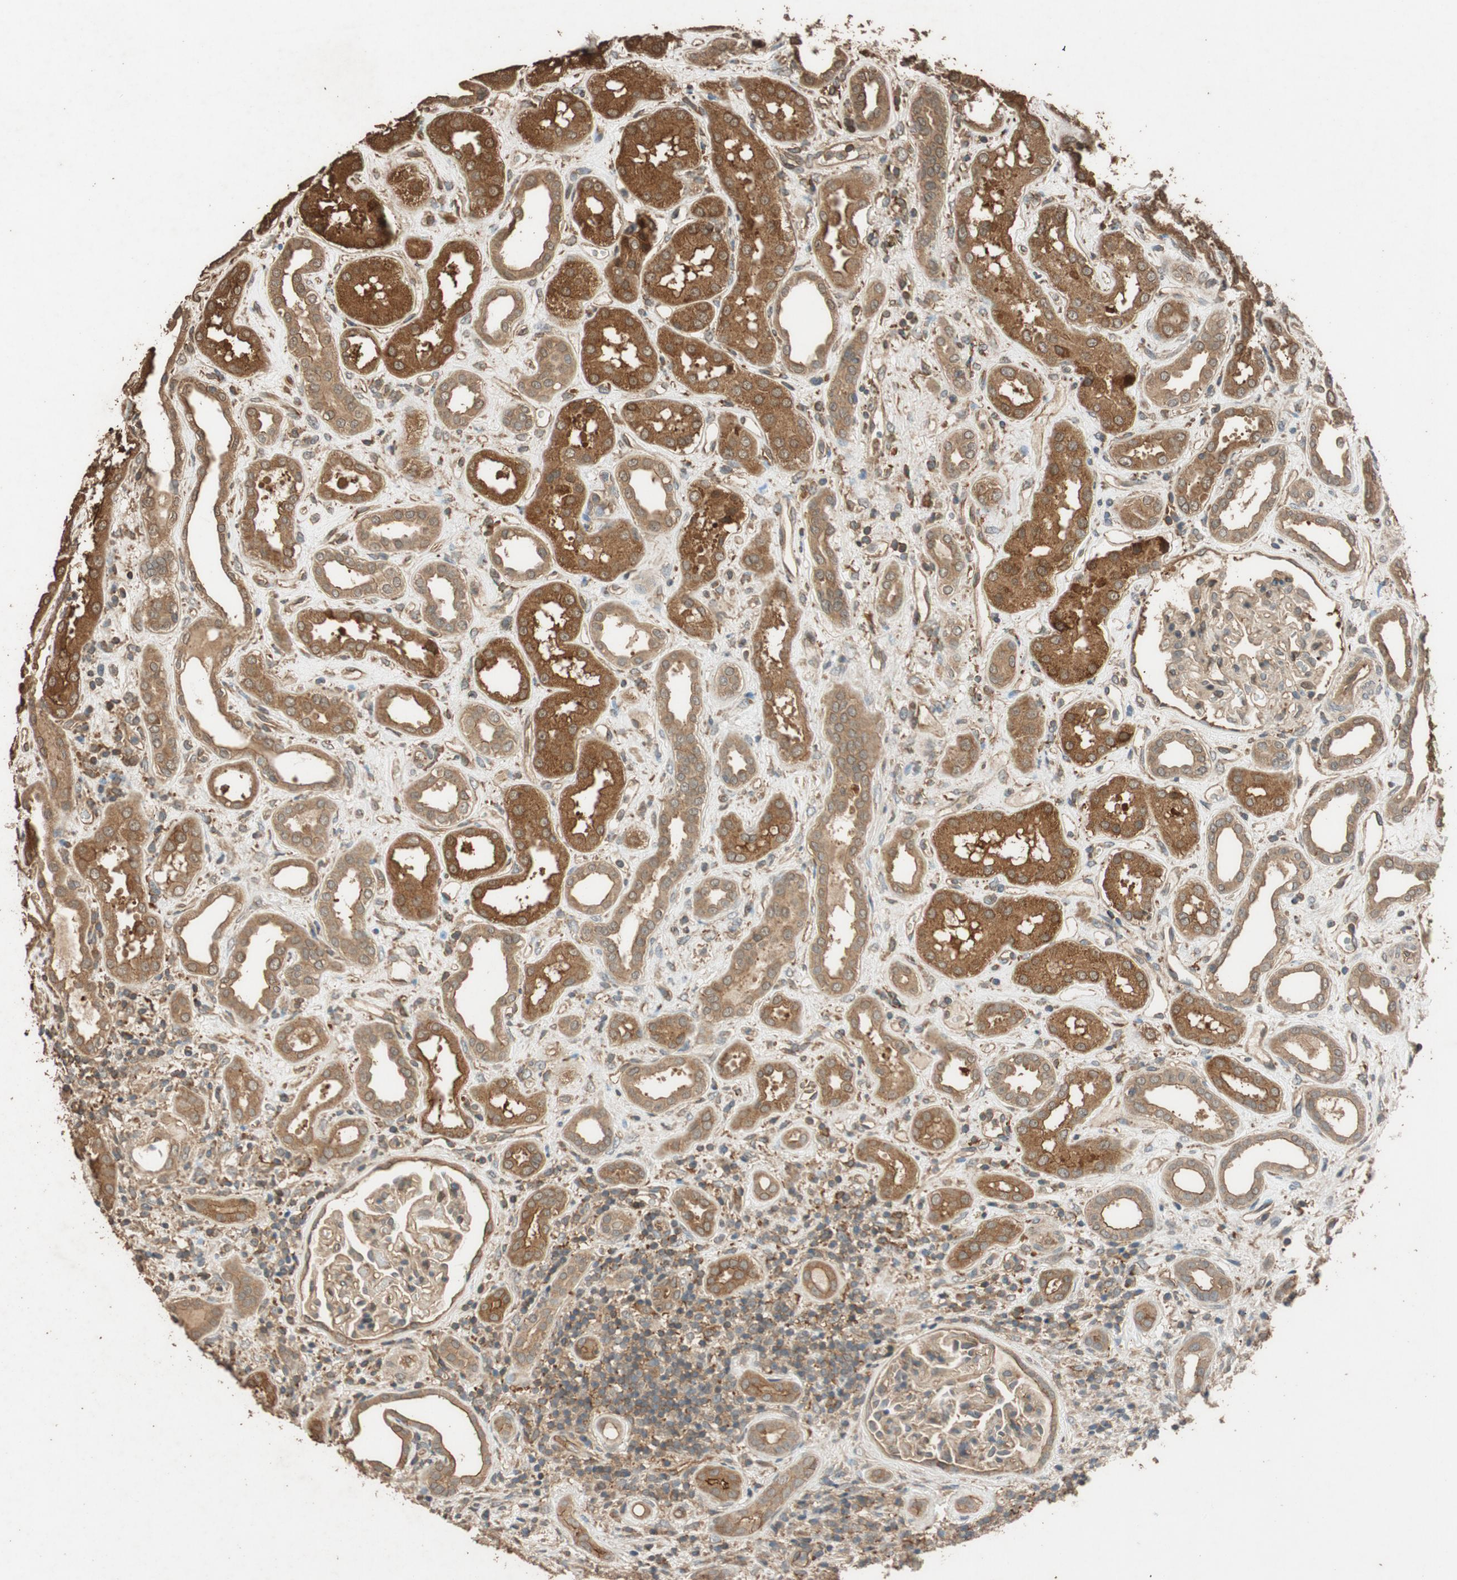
{"staining": {"intensity": "weak", "quantity": ">75%", "location": "cytoplasmic/membranous"}, "tissue": "kidney", "cell_type": "Cells in glomeruli", "image_type": "normal", "snomed": [{"axis": "morphology", "description": "Normal tissue, NOS"}, {"axis": "topography", "description": "Kidney"}], "caption": "Immunohistochemical staining of benign kidney reveals >75% levels of weak cytoplasmic/membranous protein staining in about >75% of cells in glomeruli.", "gene": "MST1R", "patient": {"sex": "male", "age": 59}}